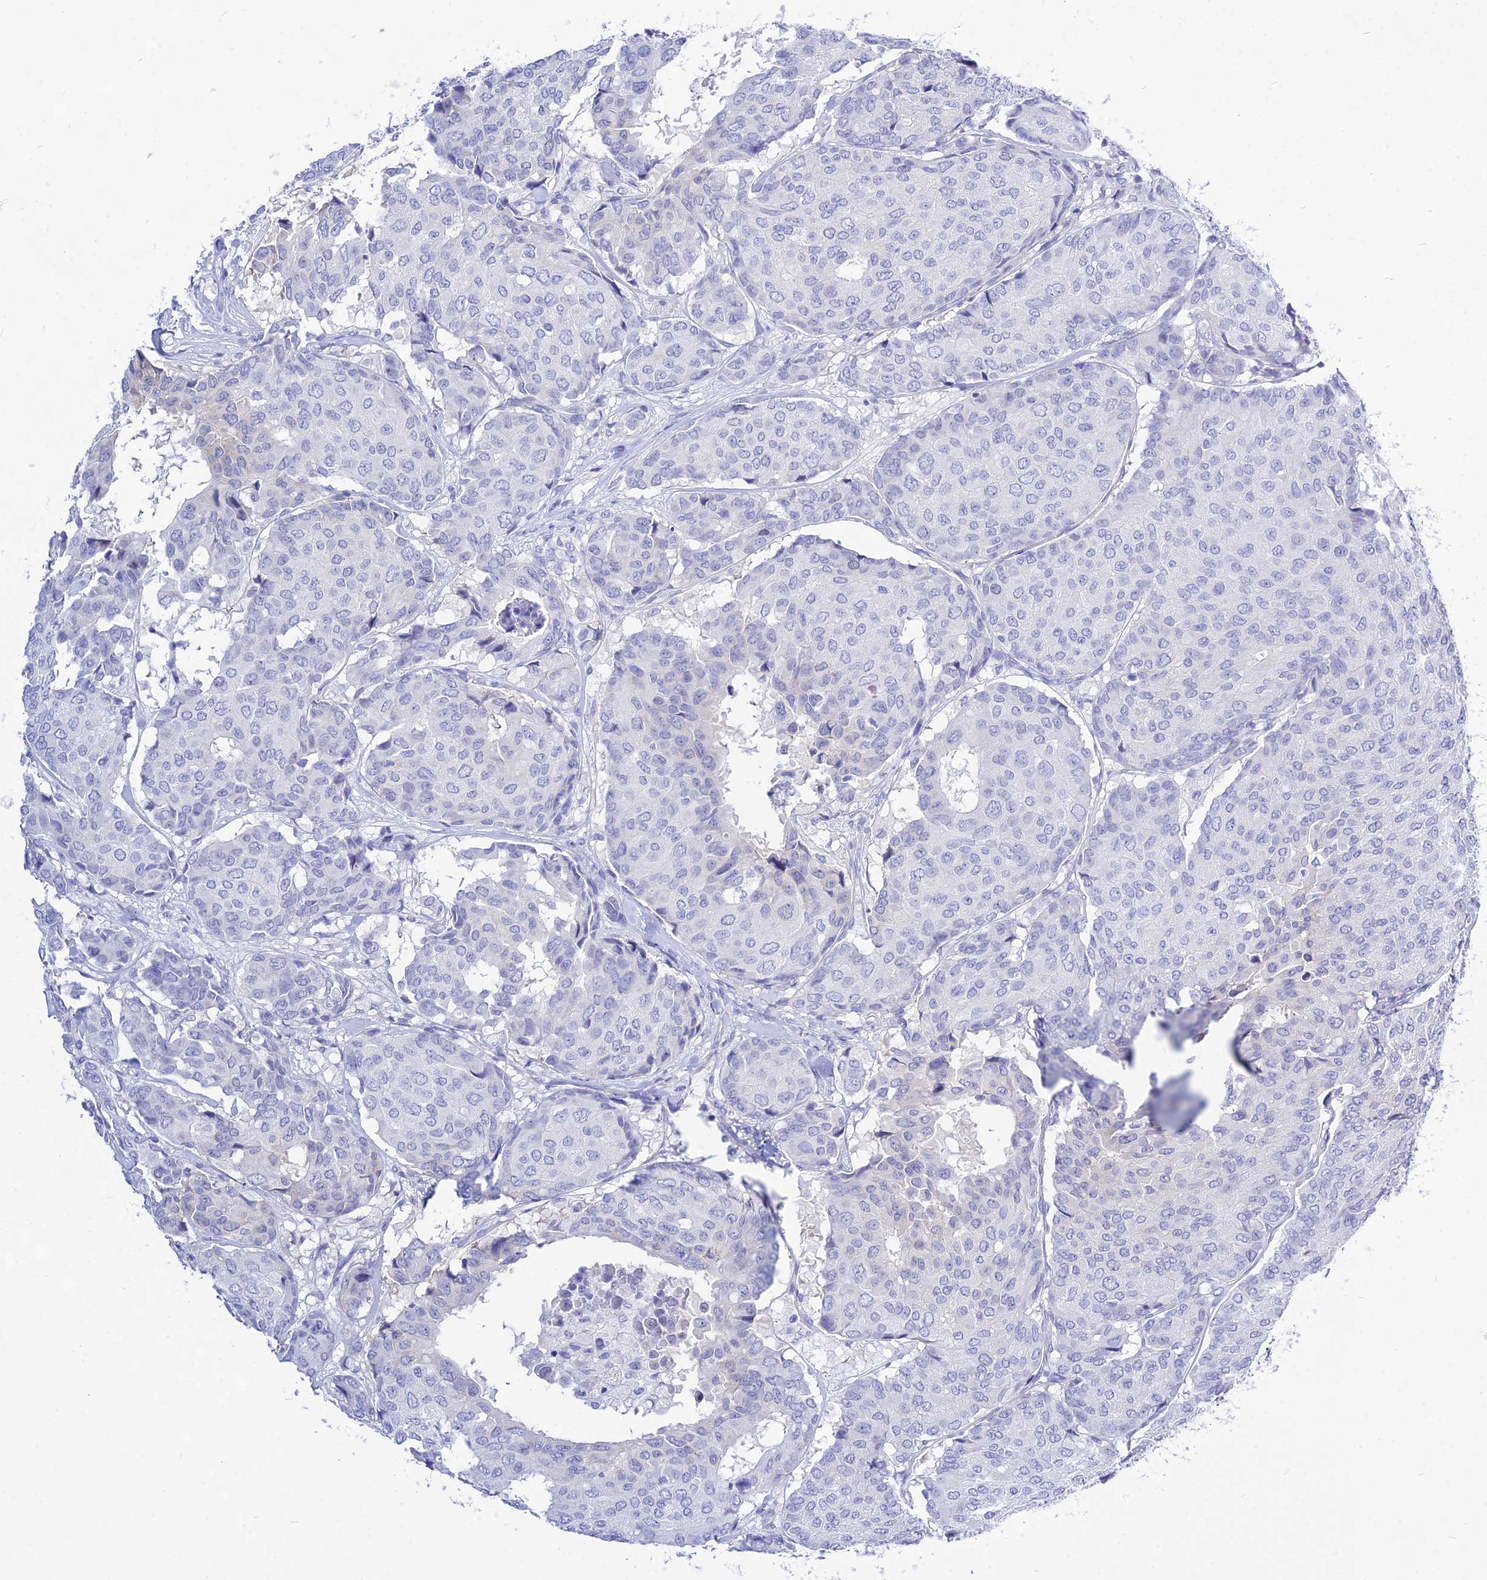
{"staining": {"intensity": "negative", "quantity": "none", "location": "none"}, "tissue": "breast cancer", "cell_type": "Tumor cells", "image_type": "cancer", "snomed": [{"axis": "morphology", "description": "Duct carcinoma"}, {"axis": "topography", "description": "Breast"}], "caption": "Tumor cells show no significant protein staining in breast cancer.", "gene": "DEFB107A", "patient": {"sex": "female", "age": 75}}